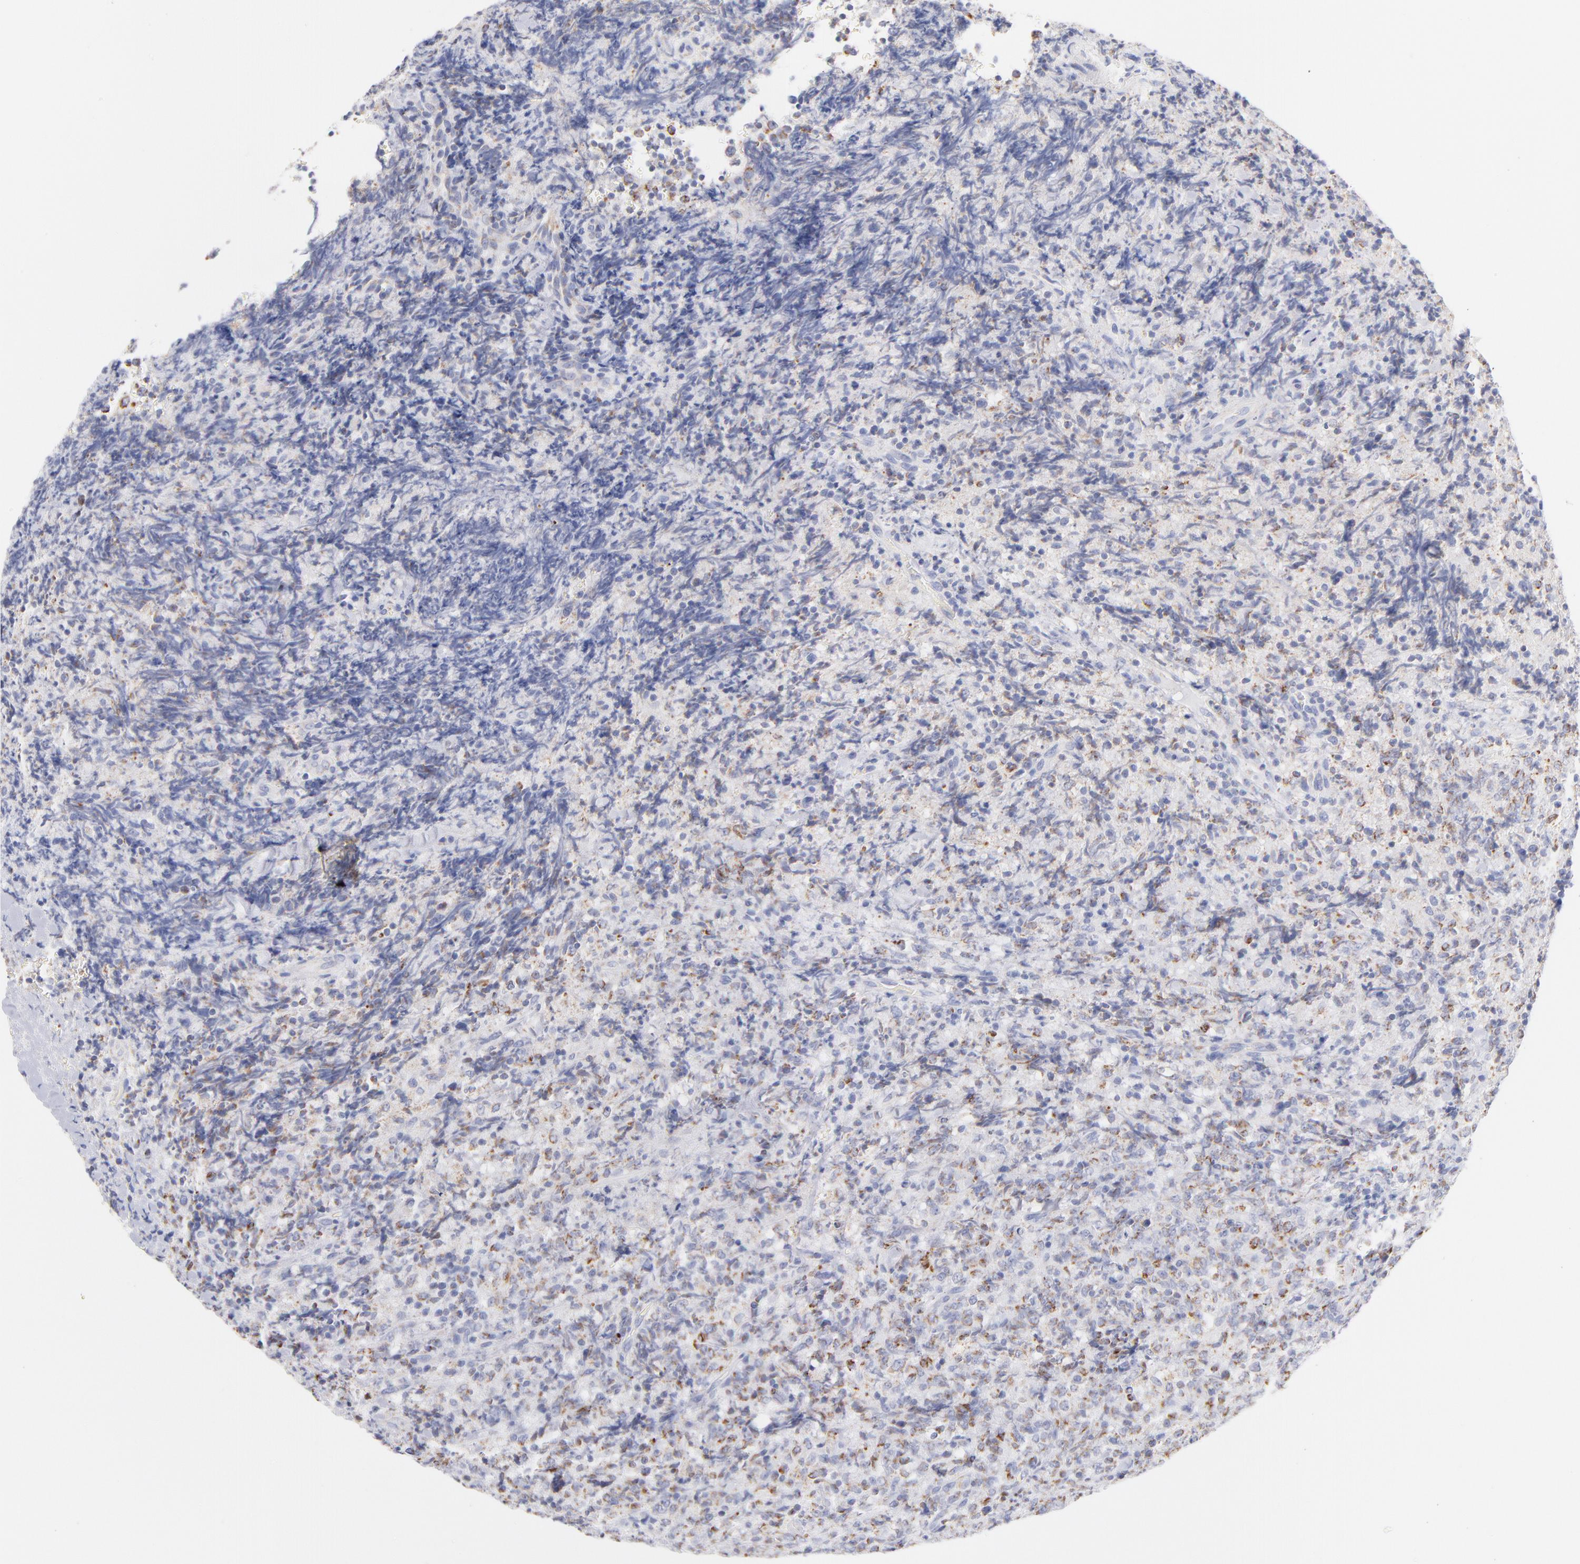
{"staining": {"intensity": "moderate", "quantity": ">75%", "location": "cytoplasmic/membranous"}, "tissue": "lymphoma", "cell_type": "Tumor cells", "image_type": "cancer", "snomed": [{"axis": "morphology", "description": "Malignant lymphoma, non-Hodgkin's type, High grade"}, {"axis": "topography", "description": "Tonsil"}], "caption": "Moderate cytoplasmic/membranous positivity for a protein is identified in about >75% of tumor cells of malignant lymphoma, non-Hodgkin's type (high-grade) using IHC.", "gene": "AIFM1", "patient": {"sex": "female", "age": 36}}